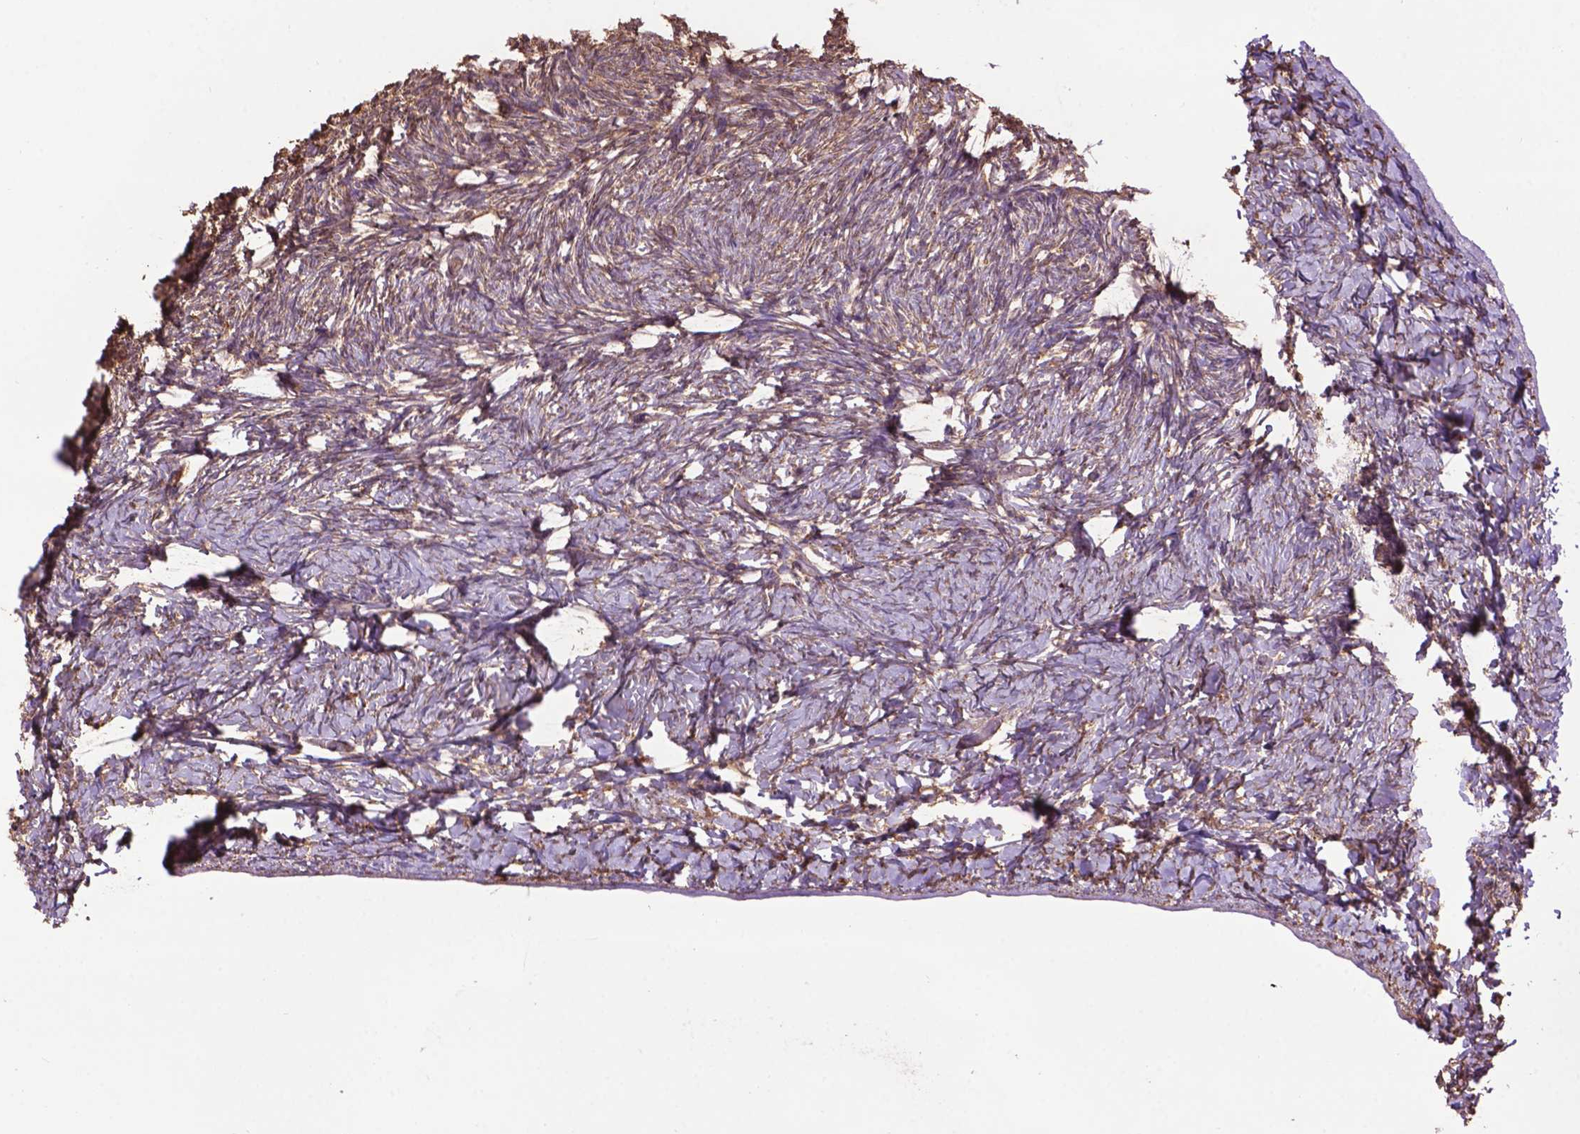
{"staining": {"intensity": "moderate", "quantity": ">75%", "location": "cytoplasmic/membranous"}, "tissue": "ovary", "cell_type": "Follicle cells", "image_type": "normal", "snomed": [{"axis": "morphology", "description": "Normal tissue, NOS"}, {"axis": "topography", "description": "Ovary"}], "caption": "A brown stain highlights moderate cytoplasmic/membranous positivity of a protein in follicle cells of normal human ovary. (brown staining indicates protein expression, while blue staining denotes nuclei).", "gene": "PPP2R5E", "patient": {"sex": "female", "age": 39}}